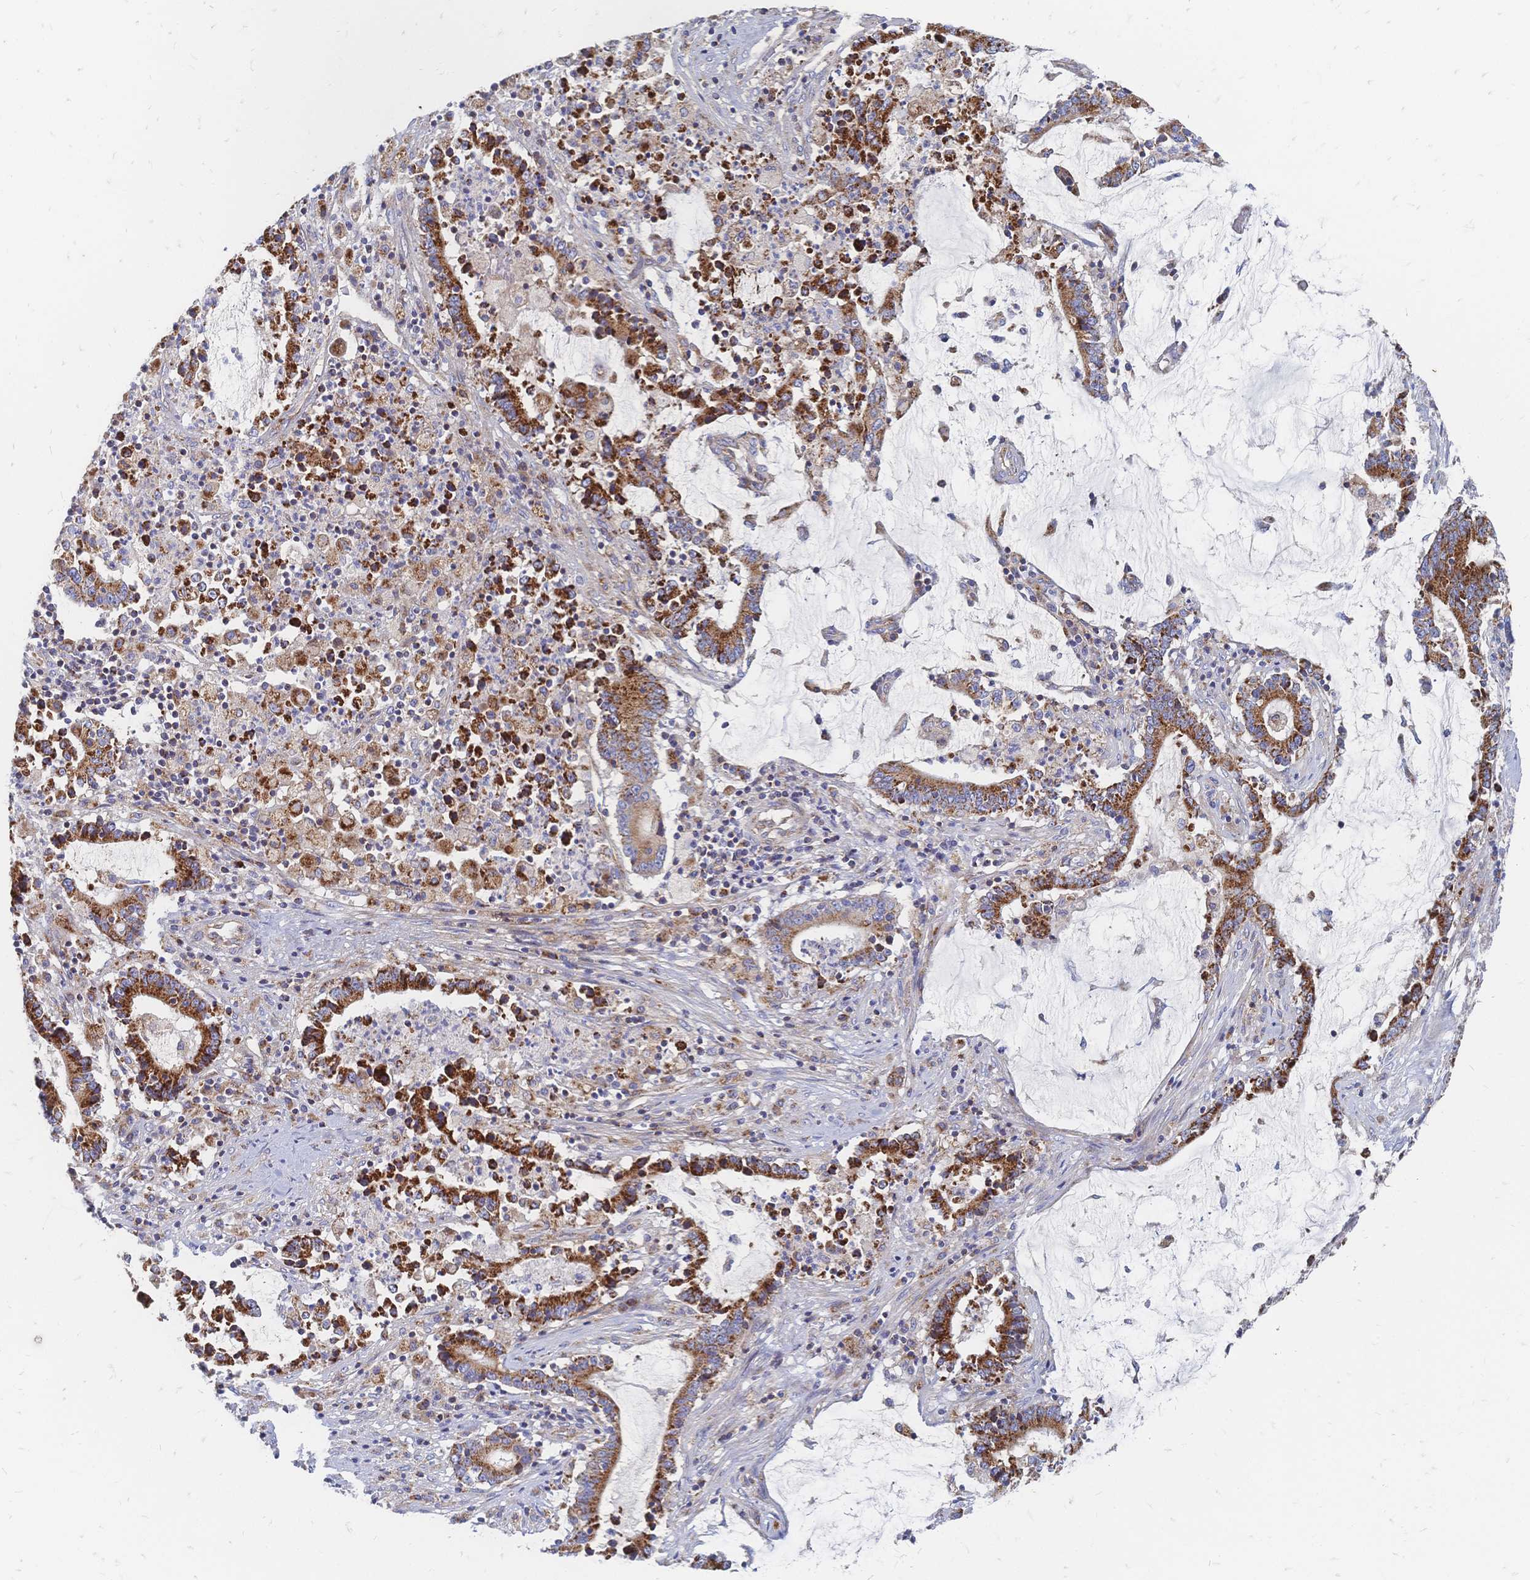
{"staining": {"intensity": "strong", "quantity": ">75%", "location": "cytoplasmic/membranous"}, "tissue": "stomach cancer", "cell_type": "Tumor cells", "image_type": "cancer", "snomed": [{"axis": "morphology", "description": "Adenocarcinoma, NOS"}, {"axis": "topography", "description": "Stomach, upper"}], "caption": "Adenocarcinoma (stomach) stained with a protein marker reveals strong staining in tumor cells.", "gene": "SORBS1", "patient": {"sex": "male", "age": 68}}